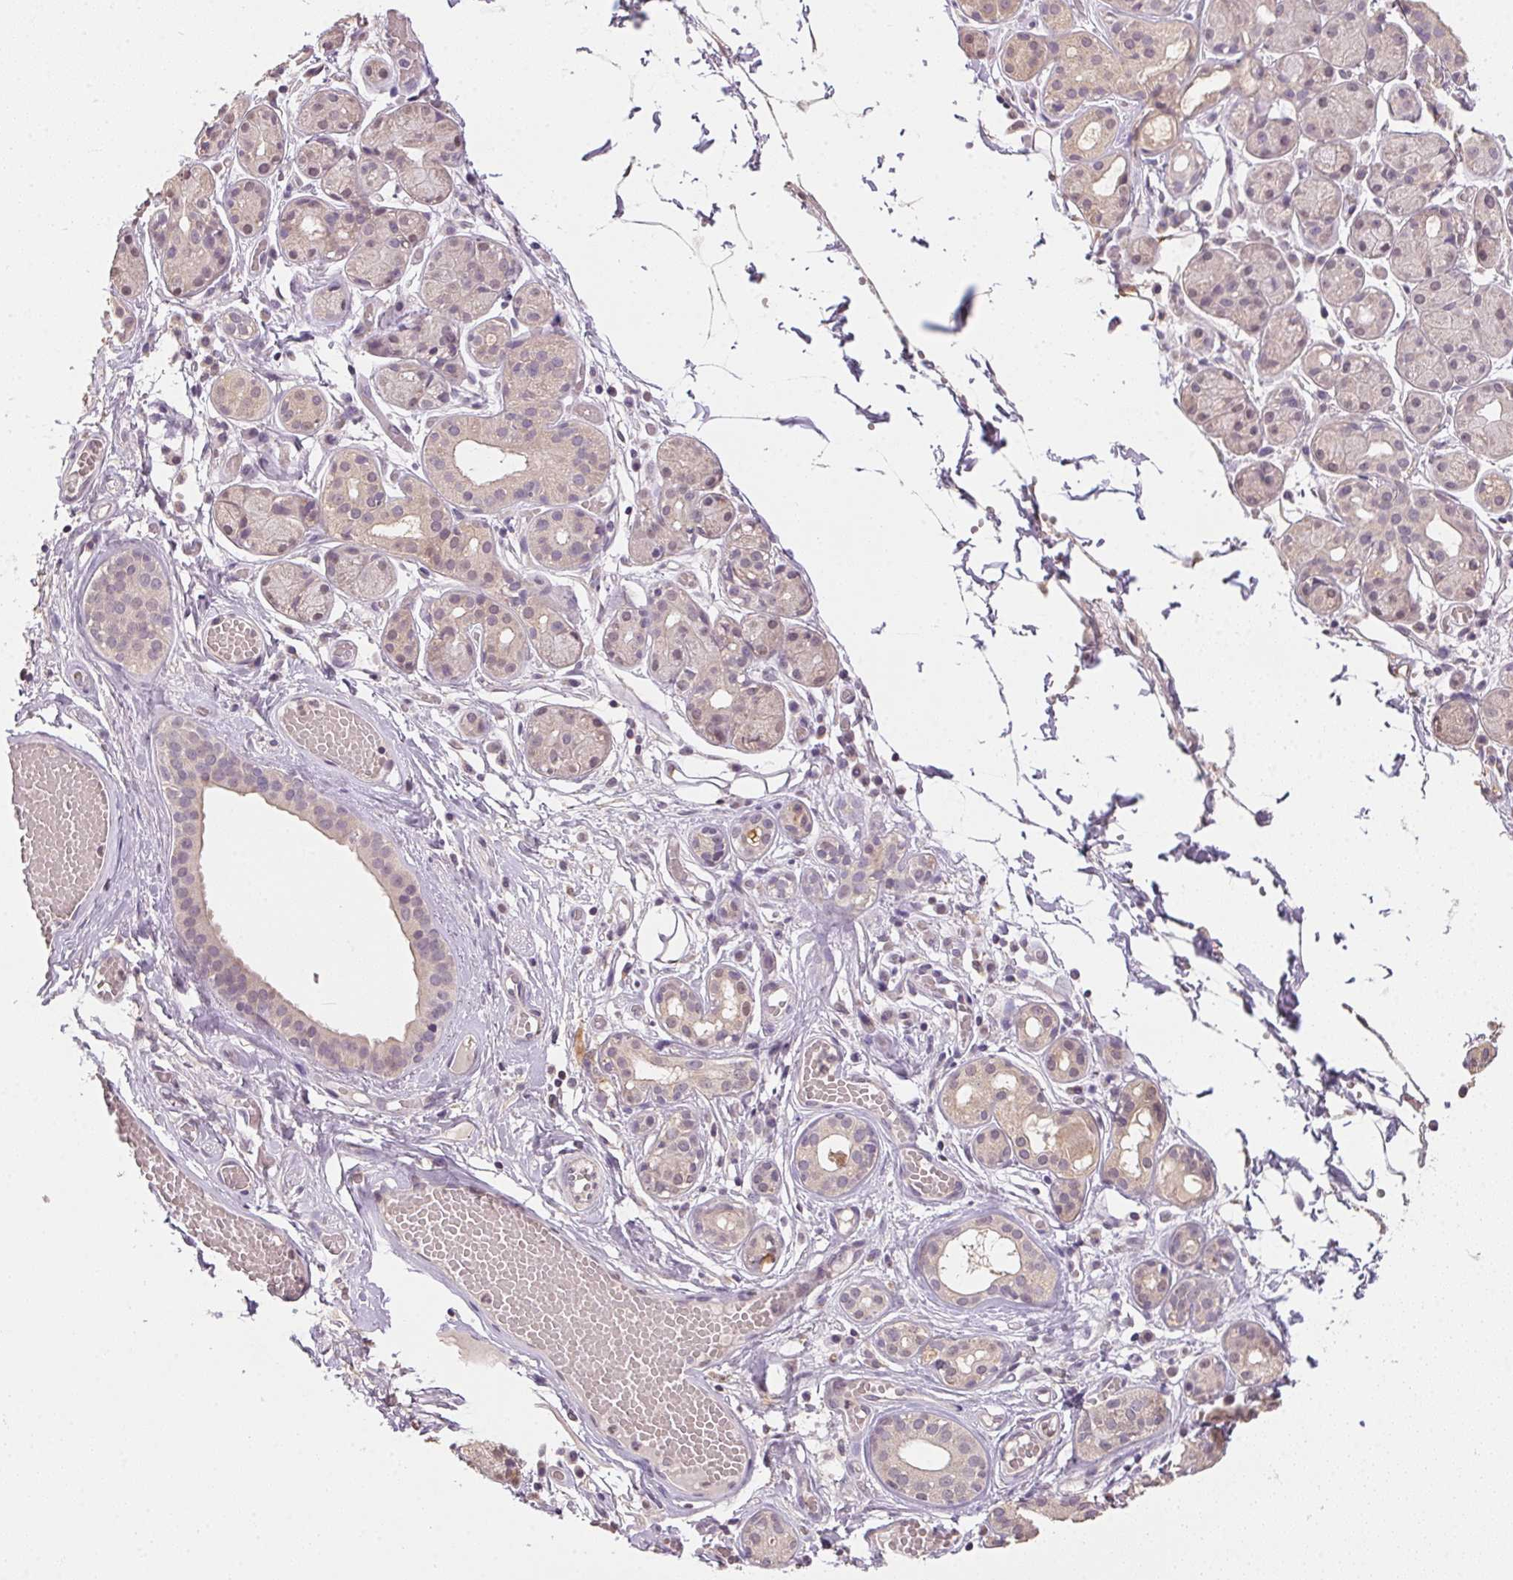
{"staining": {"intensity": "negative", "quantity": "none", "location": "none"}, "tissue": "salivary gland", "cell_type": "Glandular cells", "image_type": "normal", "snomed": [{"axis": "morphology", "description": "Normal tissue, NOS"}, {"axis": "topography", "description": "Salivary gland"}, {"axis": "topography", "description": "Peripheral nerve tissue"}], "caption": "Immunohistochemistry histopathology image of normal salivary gland: salivary gland stained with DAB displays no significant protein positivity in glandular cells.", "gene": "ALDH8A1", "patient": {"sex": "male", "age": 71}}